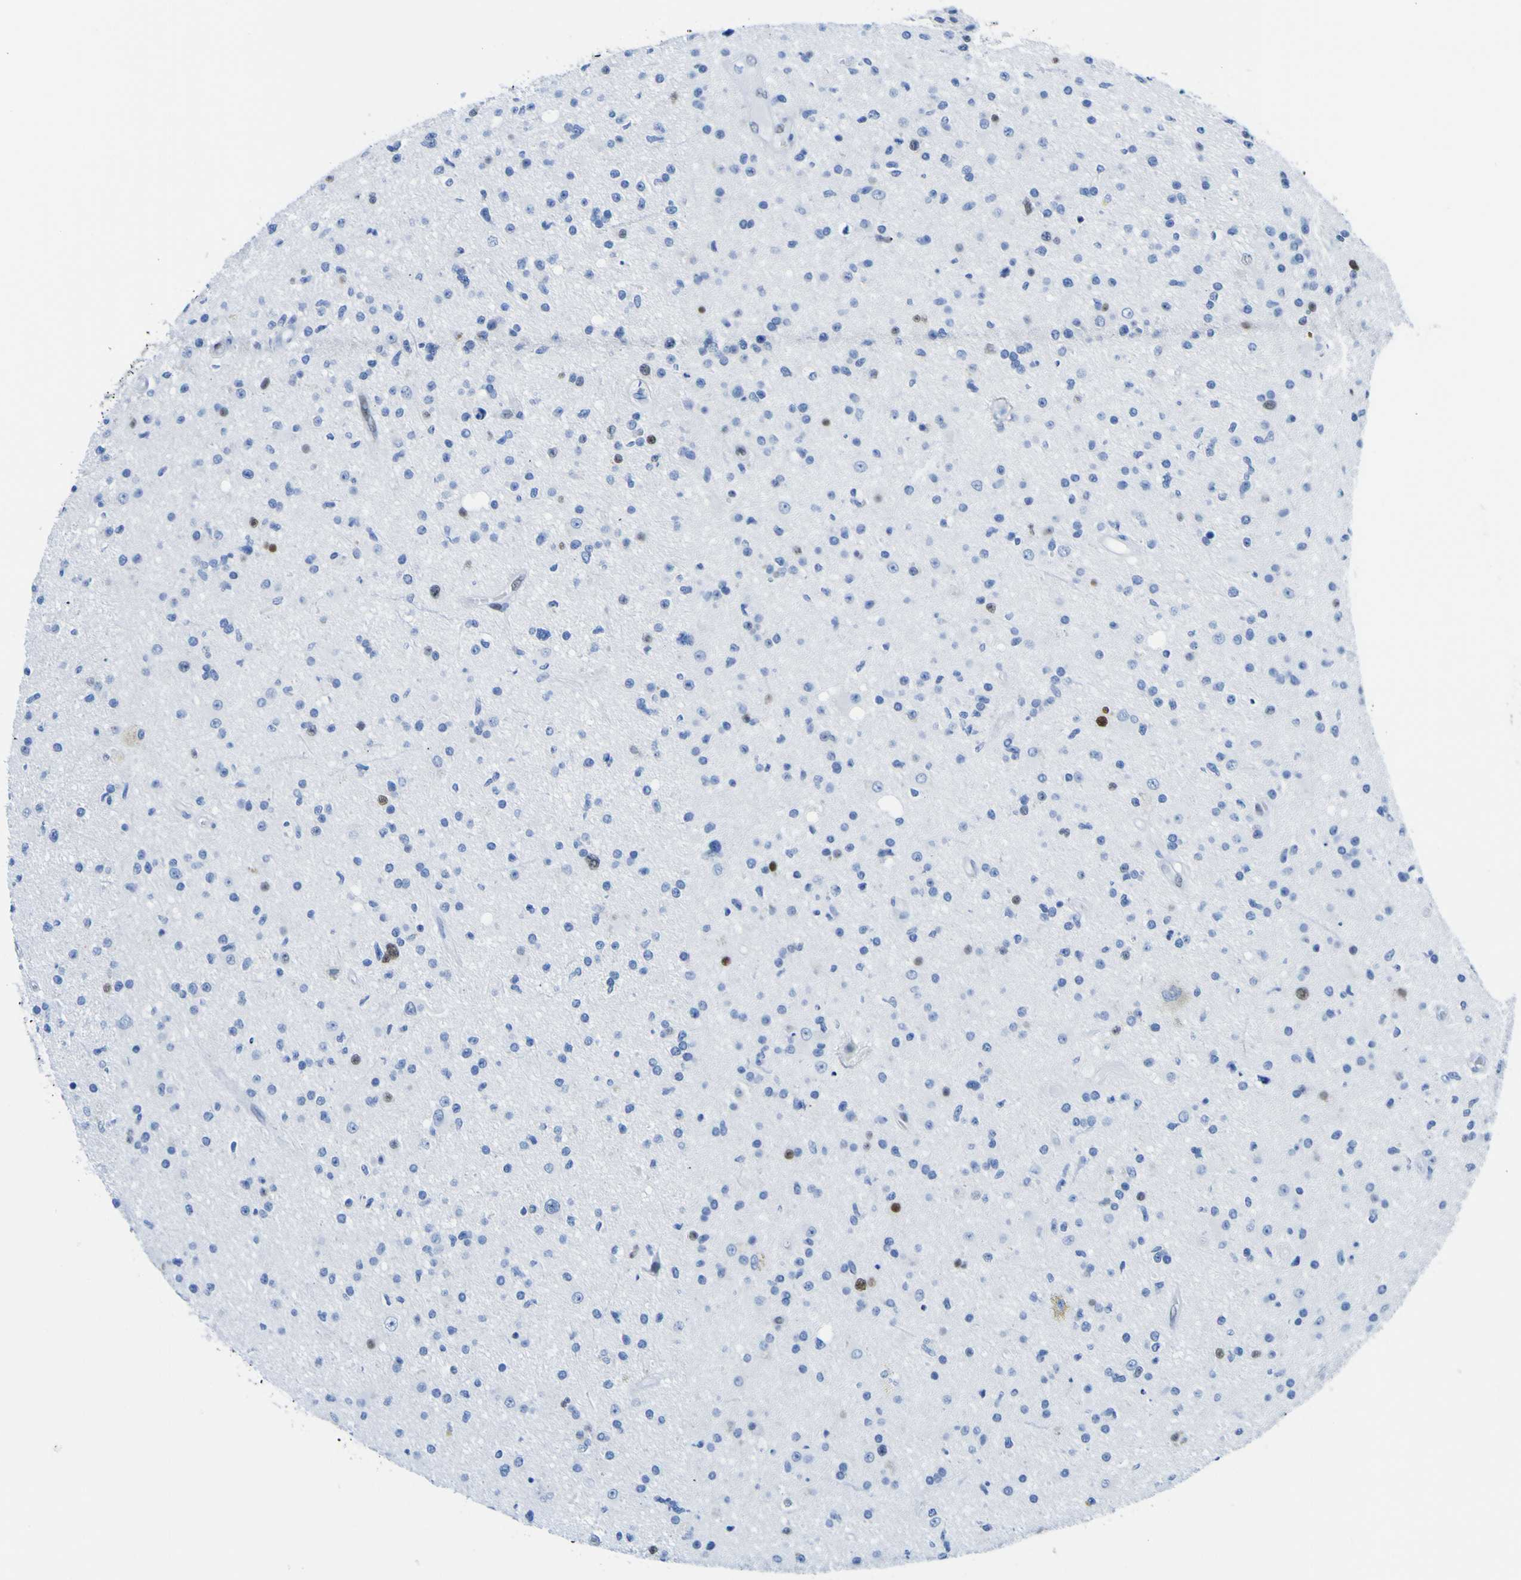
{"staining": {"intensity": "moderate", "quantity": "<25%", "location": "nuclear"}, "tissue": "glioma", "cell_type": "Tumor cells", "image_type": "cancer", "snomed": [{"axis": "morphology", "description": "Glioma, malignant, High grade"}, {"axis": "topography", "description": "Brain"}], "caption": "The photomicrograph exhibits staining of high-grade glioma (malignant), revealing moderate nuclear protein positivity (brown color) within tumor cells.", "gene": "DACH1", "patient": {"sex": "male", "age": 33}}